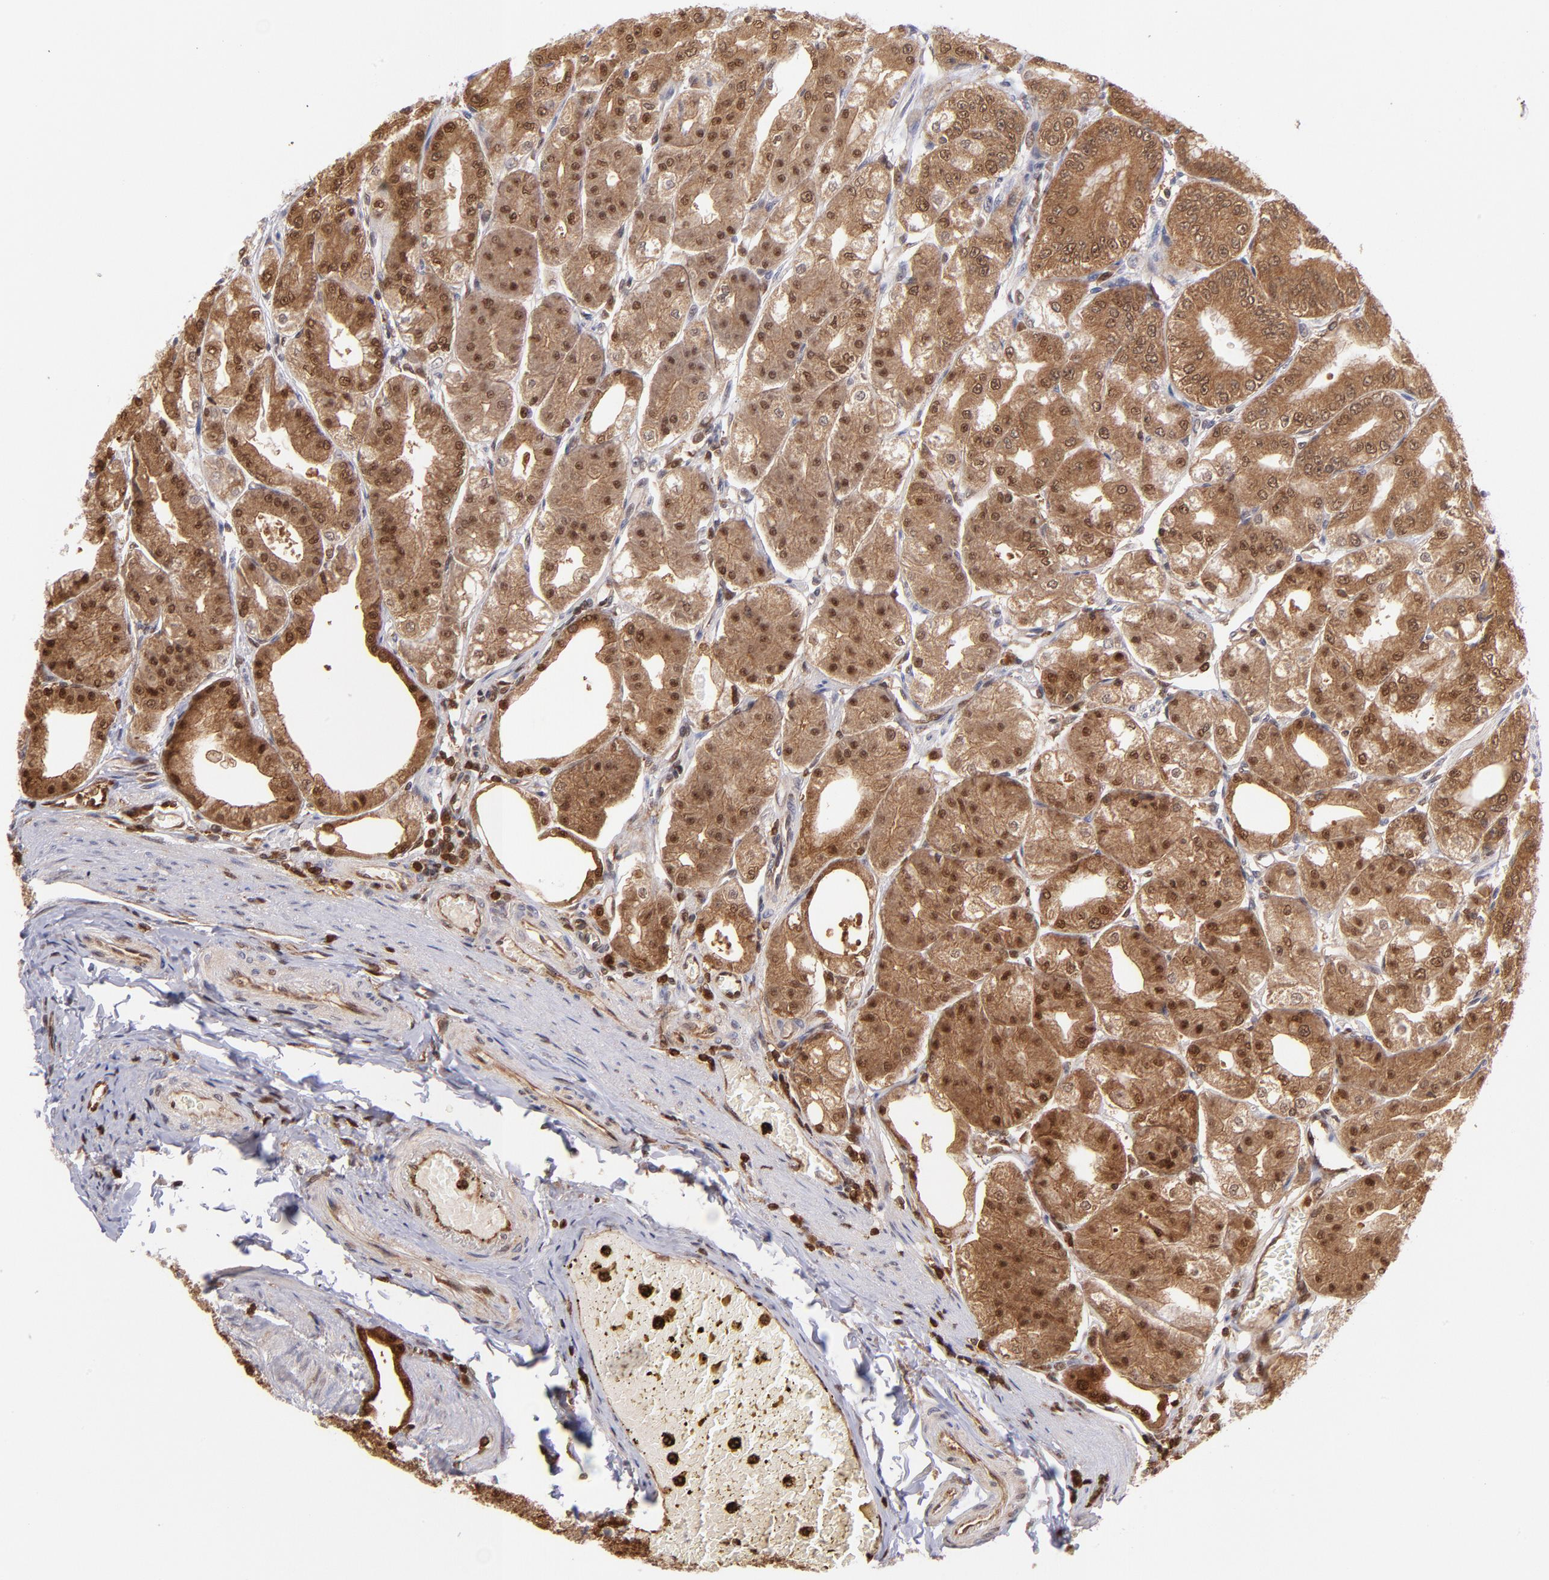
{"staining": {"intensity": "strong", "quantity": ">75%", "location": "cytoplasmic/membranous,nuclear"}, "tissue": "stomach", "cell_type": "Glandular cells", "image_type": "normal", "snomed": [{"axis": "morphology", "description": "Normal tissue, NOS"}, {"axis": "topography", "description": "Stomach, lower"}], "caption": "Immunohistochemical staining of benign human stomach reveals >75% levels of strong cytoplasmic/membranous,nuclear protein positivity in about >75% of glandular cells.", "gene": "YWHAB", "patient": {"sex": "male", "age": 71}}